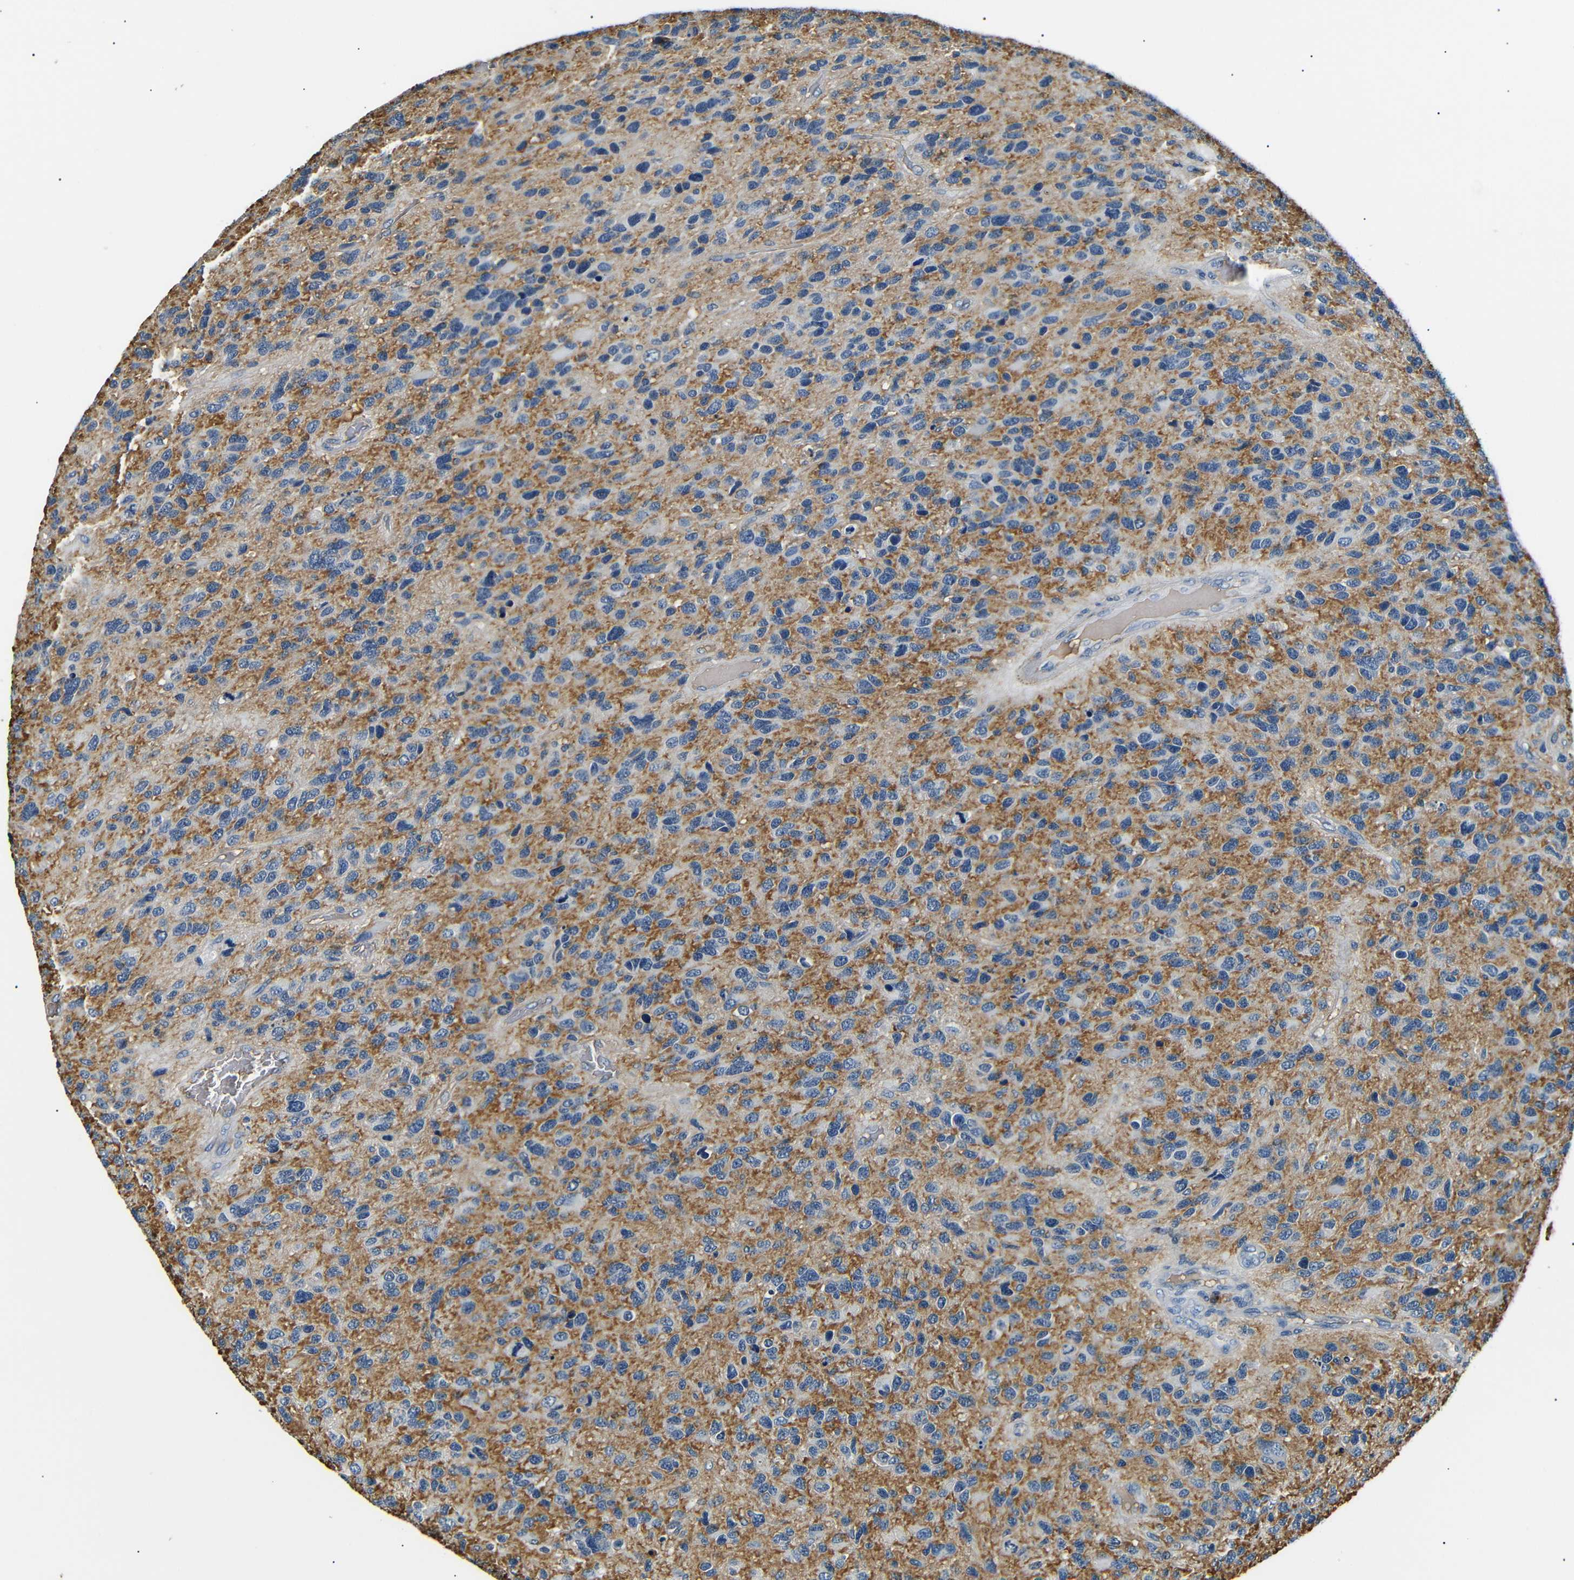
{"staining": {"intensity": "negative", "quantity": "none", "location": "none"}, "tissue": "glioma", "cell_type": "Tumor cells", "image_type": "cancer", "snomed": [{"axis": "morphology", "description": "Glioma, malignant, High grade"}, {"axis": "topography", "description": "Brain"}], "caption": "A high-resolution photomicrograph shows immunohistochemistry staining of malignant glioma (high-grade), which reveals no significant expression in tumor cells.", "gene": "LHCGR", "patient": {"sex": "female", "age": 58}}